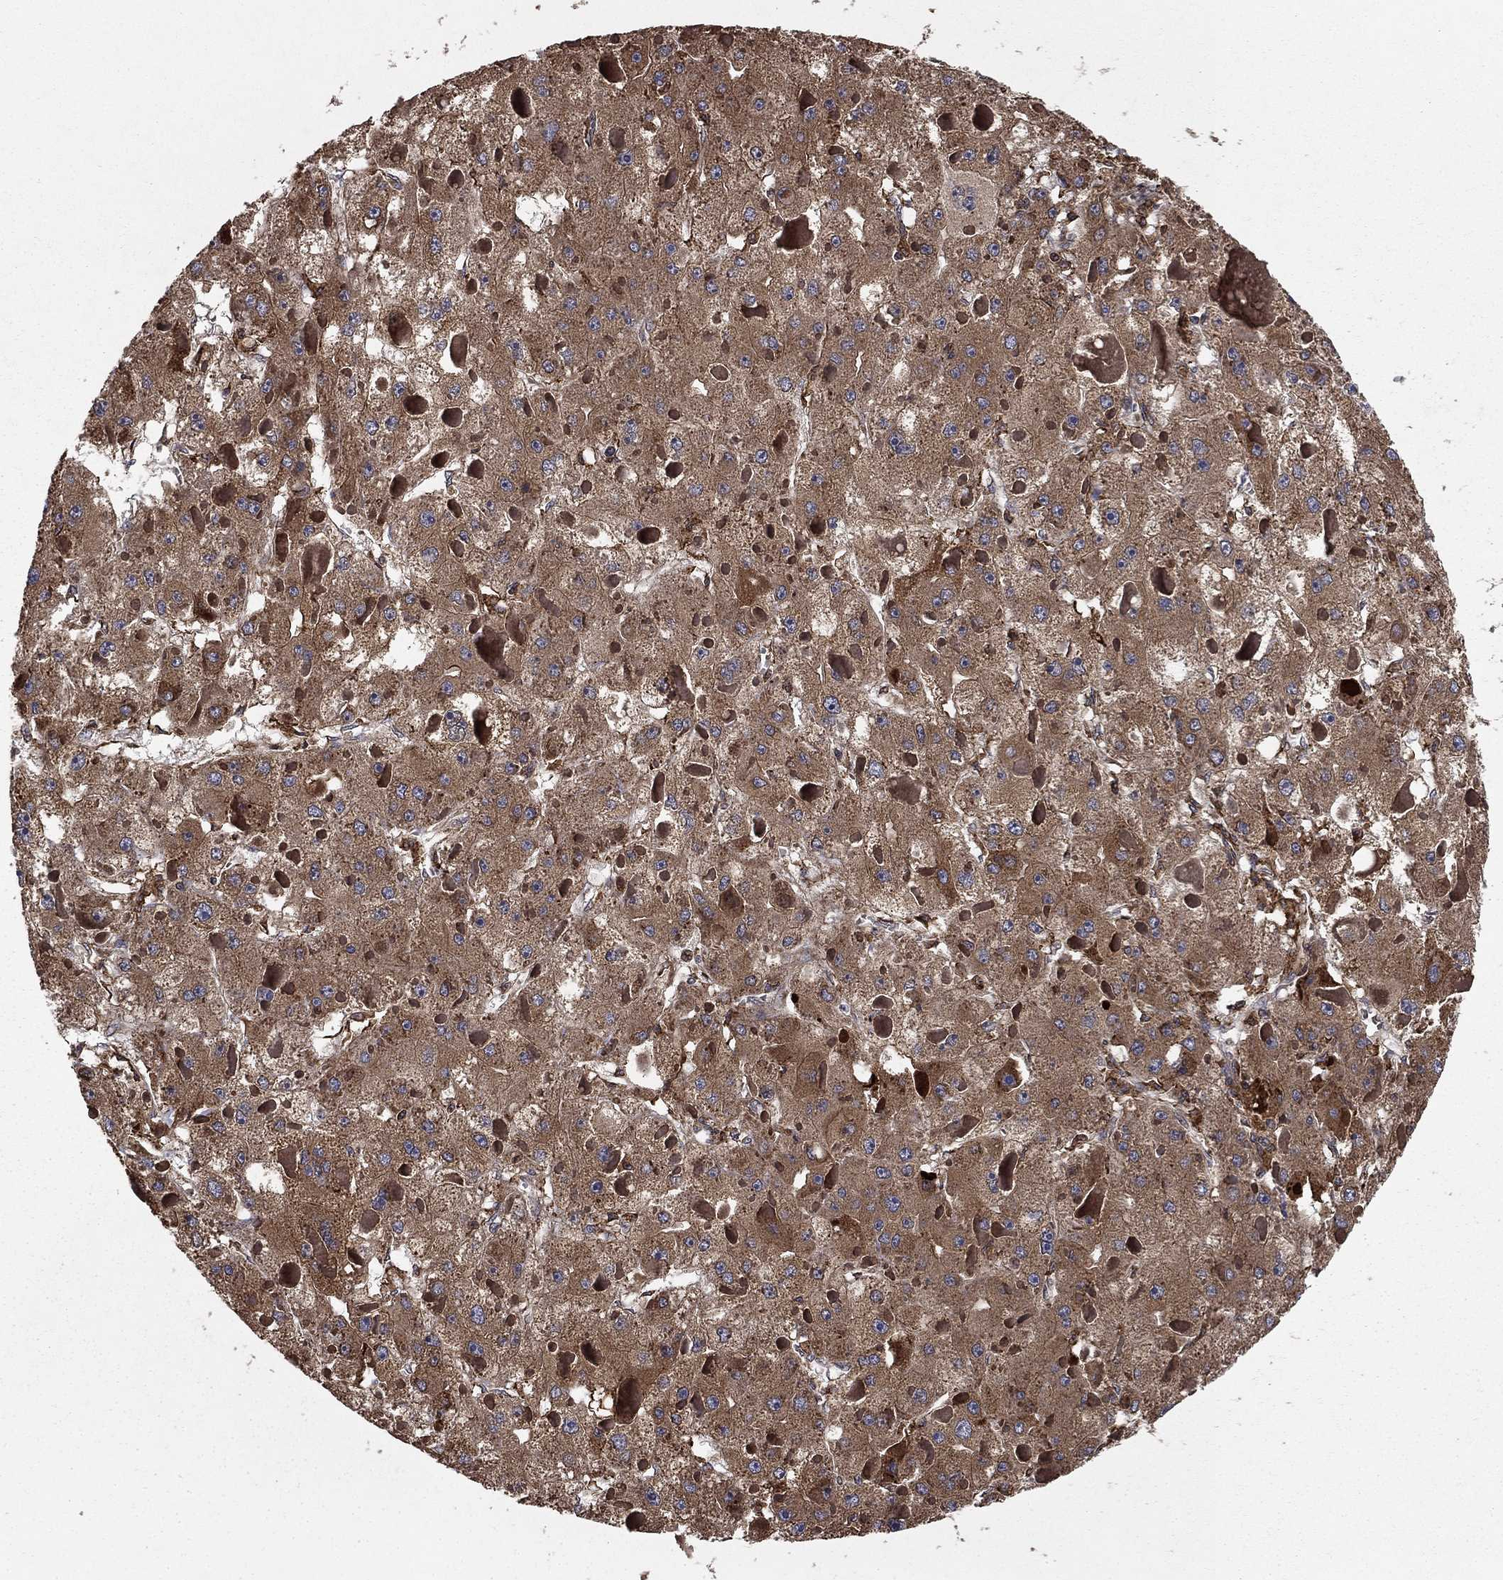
{"staining": {"intensity": "moderate", "quantity": ">75%", "location": "cytoplasmic/membranous"}, "tissue": "liver cancer", "cell_type": "Tumor cells", "image_type": "cancer", "snomed": [{"axis": "morphology", "description": "Carcinoma, Hepatocellular, NOS"}, {"axis": "topography", "description": "Liver"}], "caption": "Tumor cells display medium levels of moderate cytoplasmic/membranous expression in about >75% of cells in hepatocellular carcinoma (liver). Nuclei are stained in blue.", "gene": "BABAM2", "patient": {"sex": "female", "age": 73}}